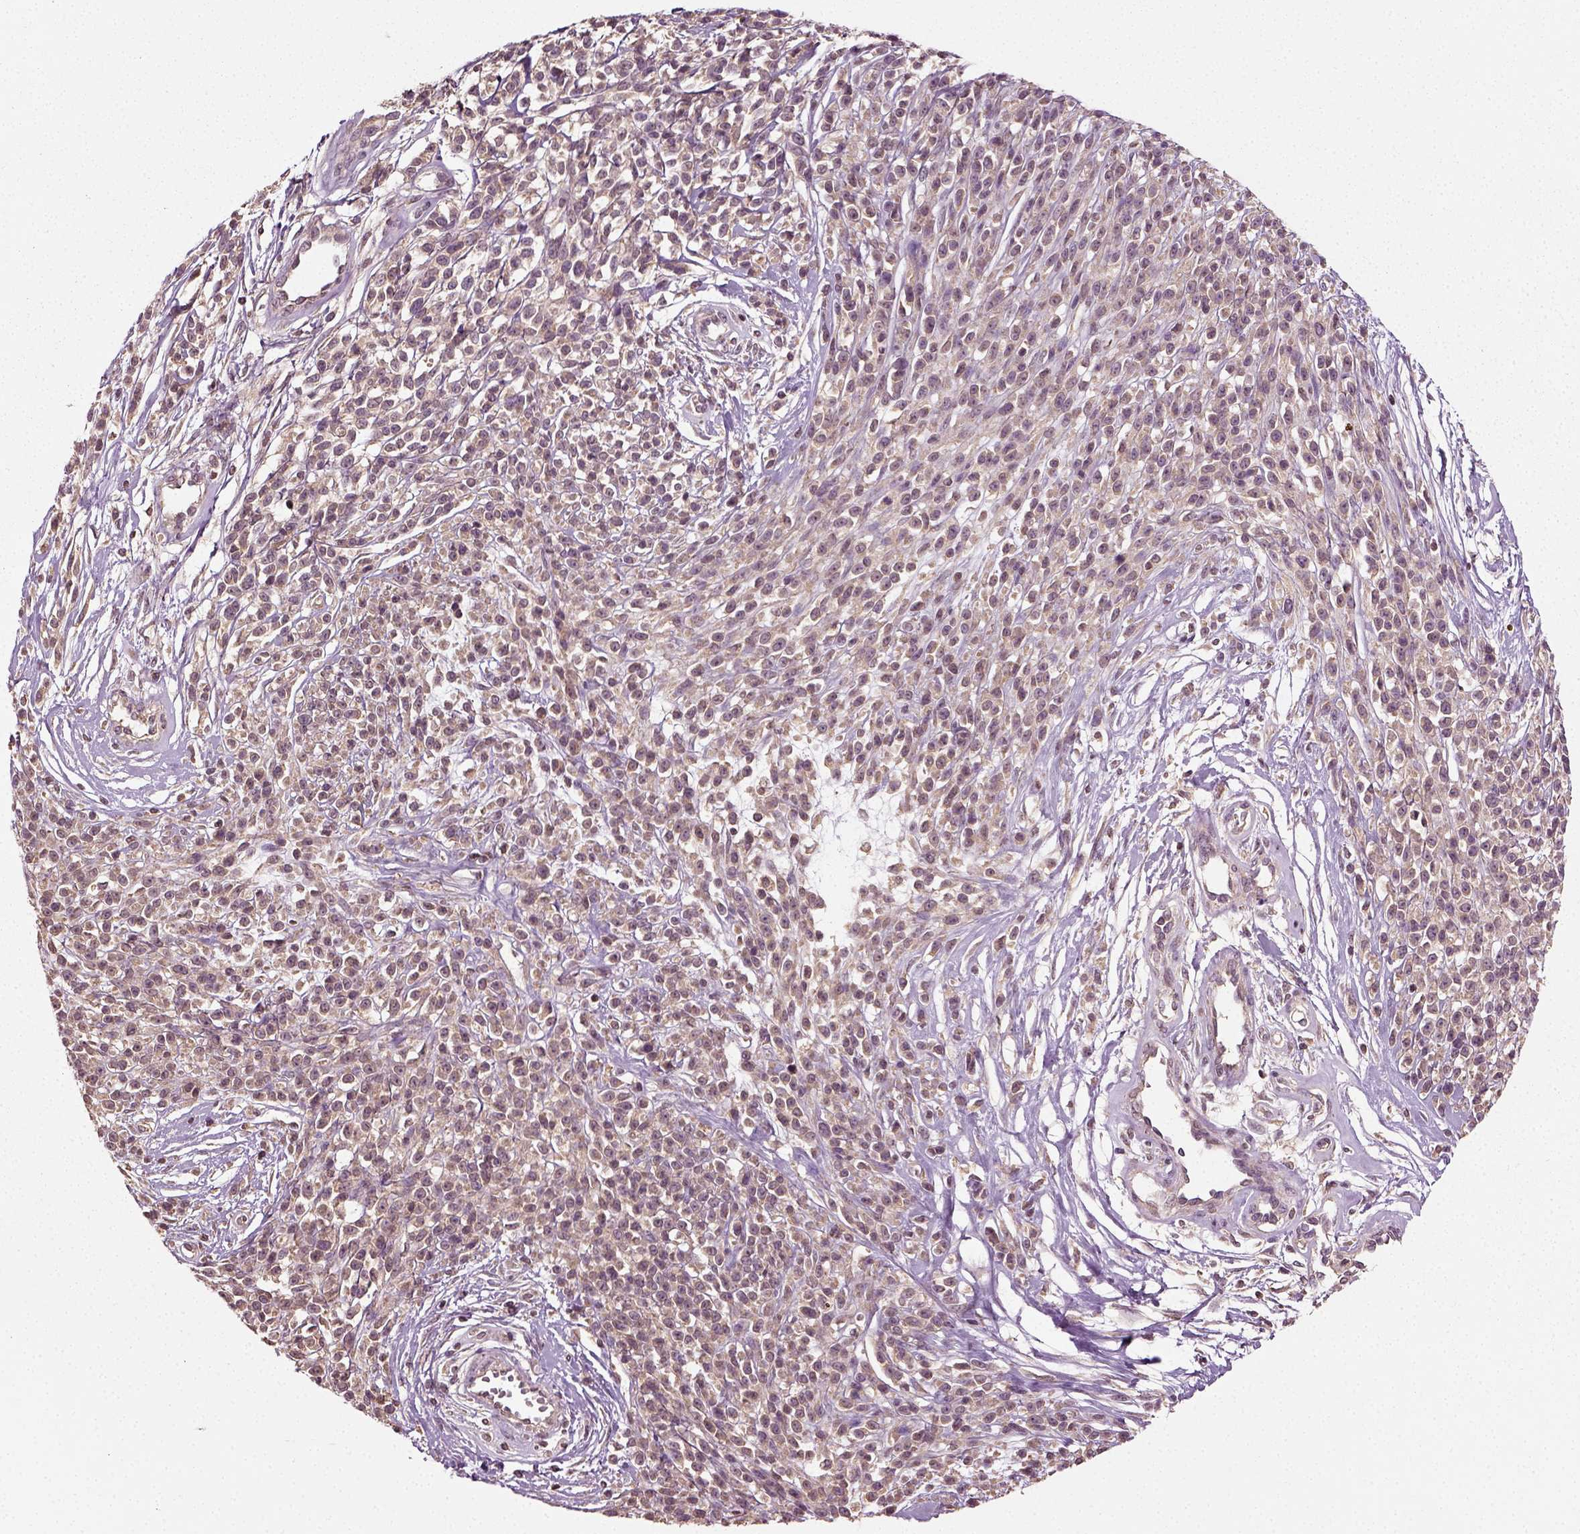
{"staining": {"intensity": "weak", "quantity": "25%-75%", "location": "cytoplasmic/membranous"}, "tissue": "melanoma", "cell_type": "Tumor cells", "image_type": "cancer", "snomed": [{"axis": "morphology", "description": "Malignant melanoma, NOS"}, {"axis": "topography", "description": "Skin"}, {"axis": "topography", "description": "Skin of trunk"}], "caption": "A photomicrograph of human malignant melanoma stained for a protein exhibits weak cytoplasmic/membranous brown staining in tumor cells.", "gene": "ERV3-1", "patient": {"sex": "male", "age": 74}}